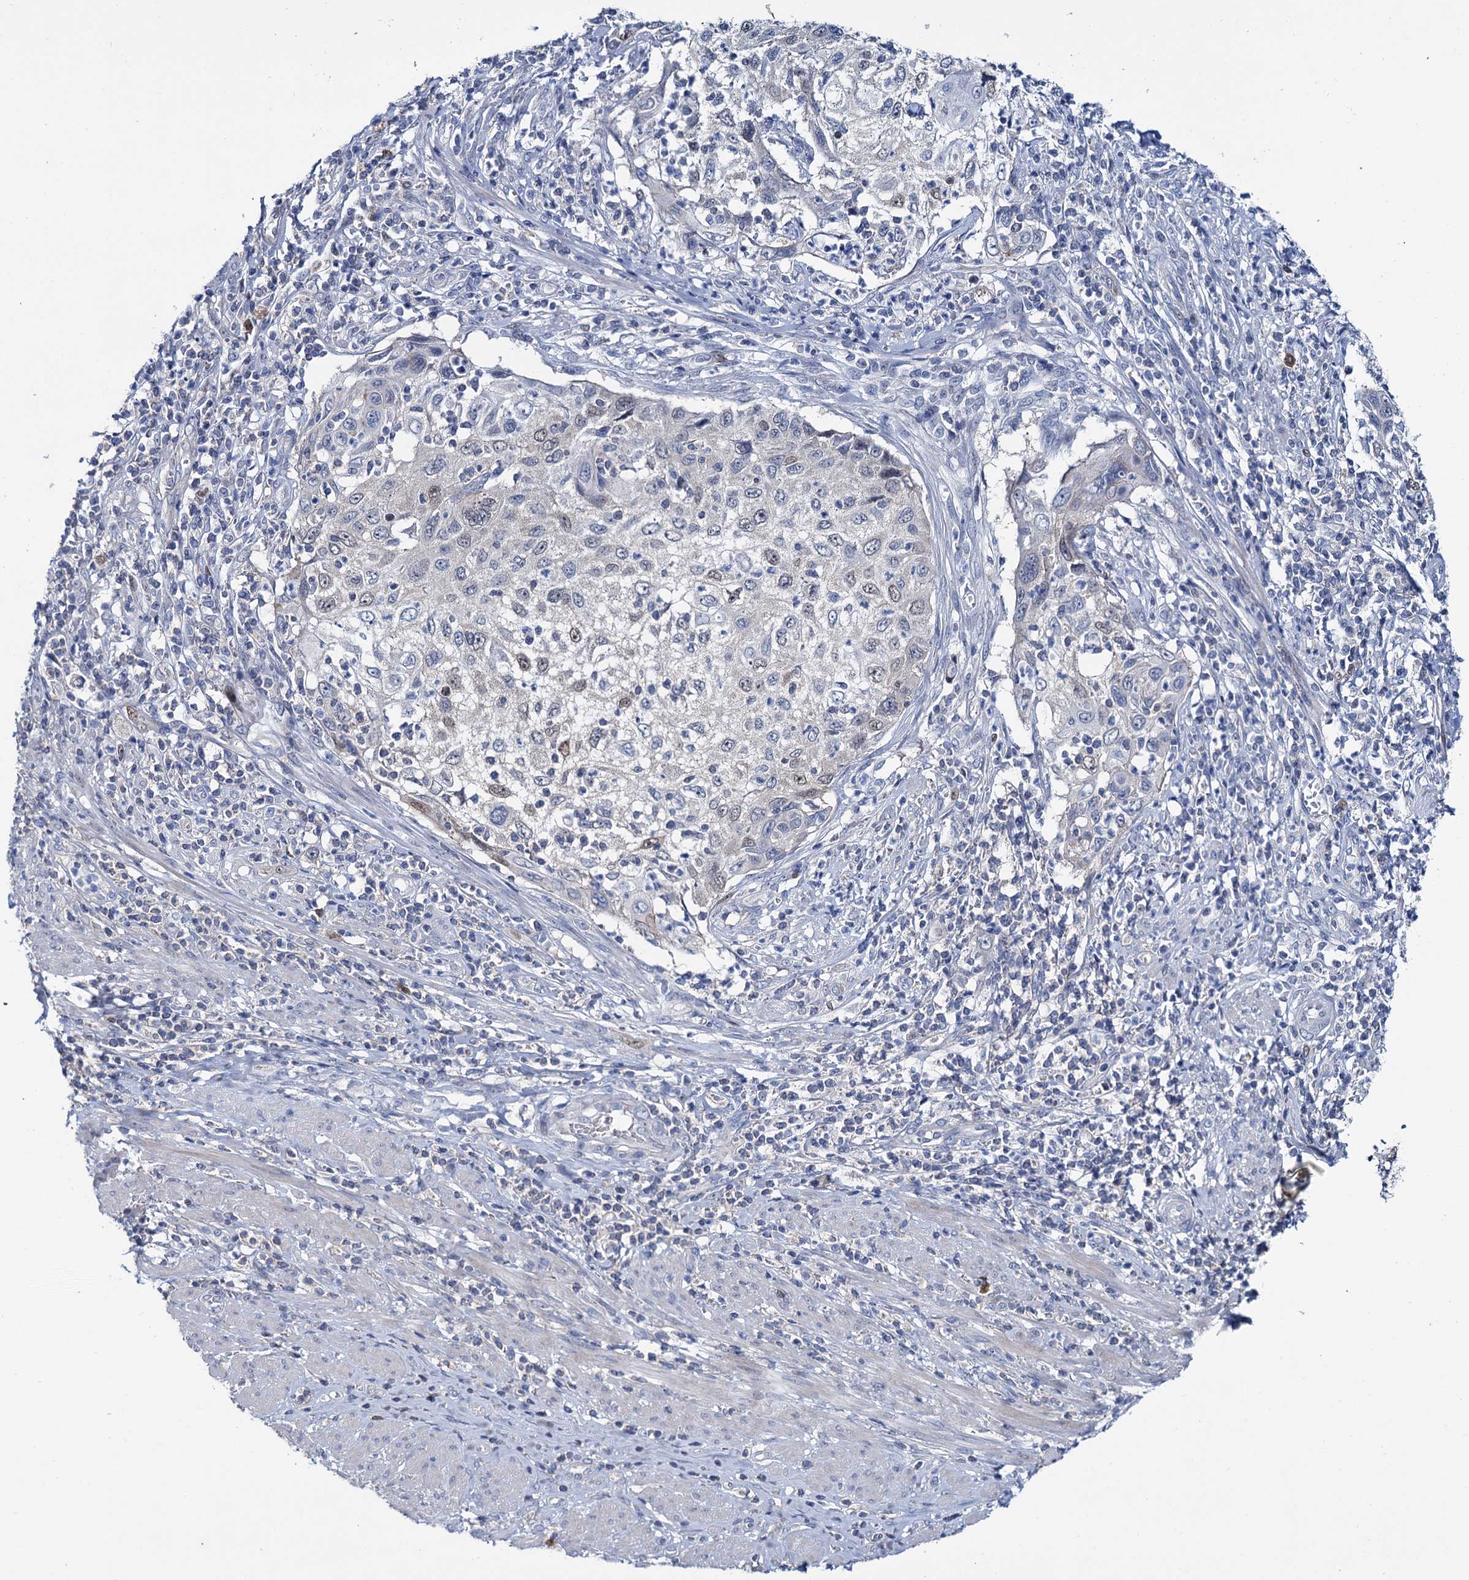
{"staining": {"intensity": "moderate", "quantity": "<25%", "location": "nuclear"}, "tissue": "cervical cancer", "cell_type": "Tumor cells", "image_type": "cancer", "snomed": [{"axis": "morphology", "description": "Squamous cell carcinoma, NOS"}, {"axis": "topography", "description": "Cervix"}], "caption": "Moderate nuclear expression is appreciated in about <25% of tumor cells in cervical cancer.", "gene": "FAM111B", "patient": {"sex": "female", "age": 70}}